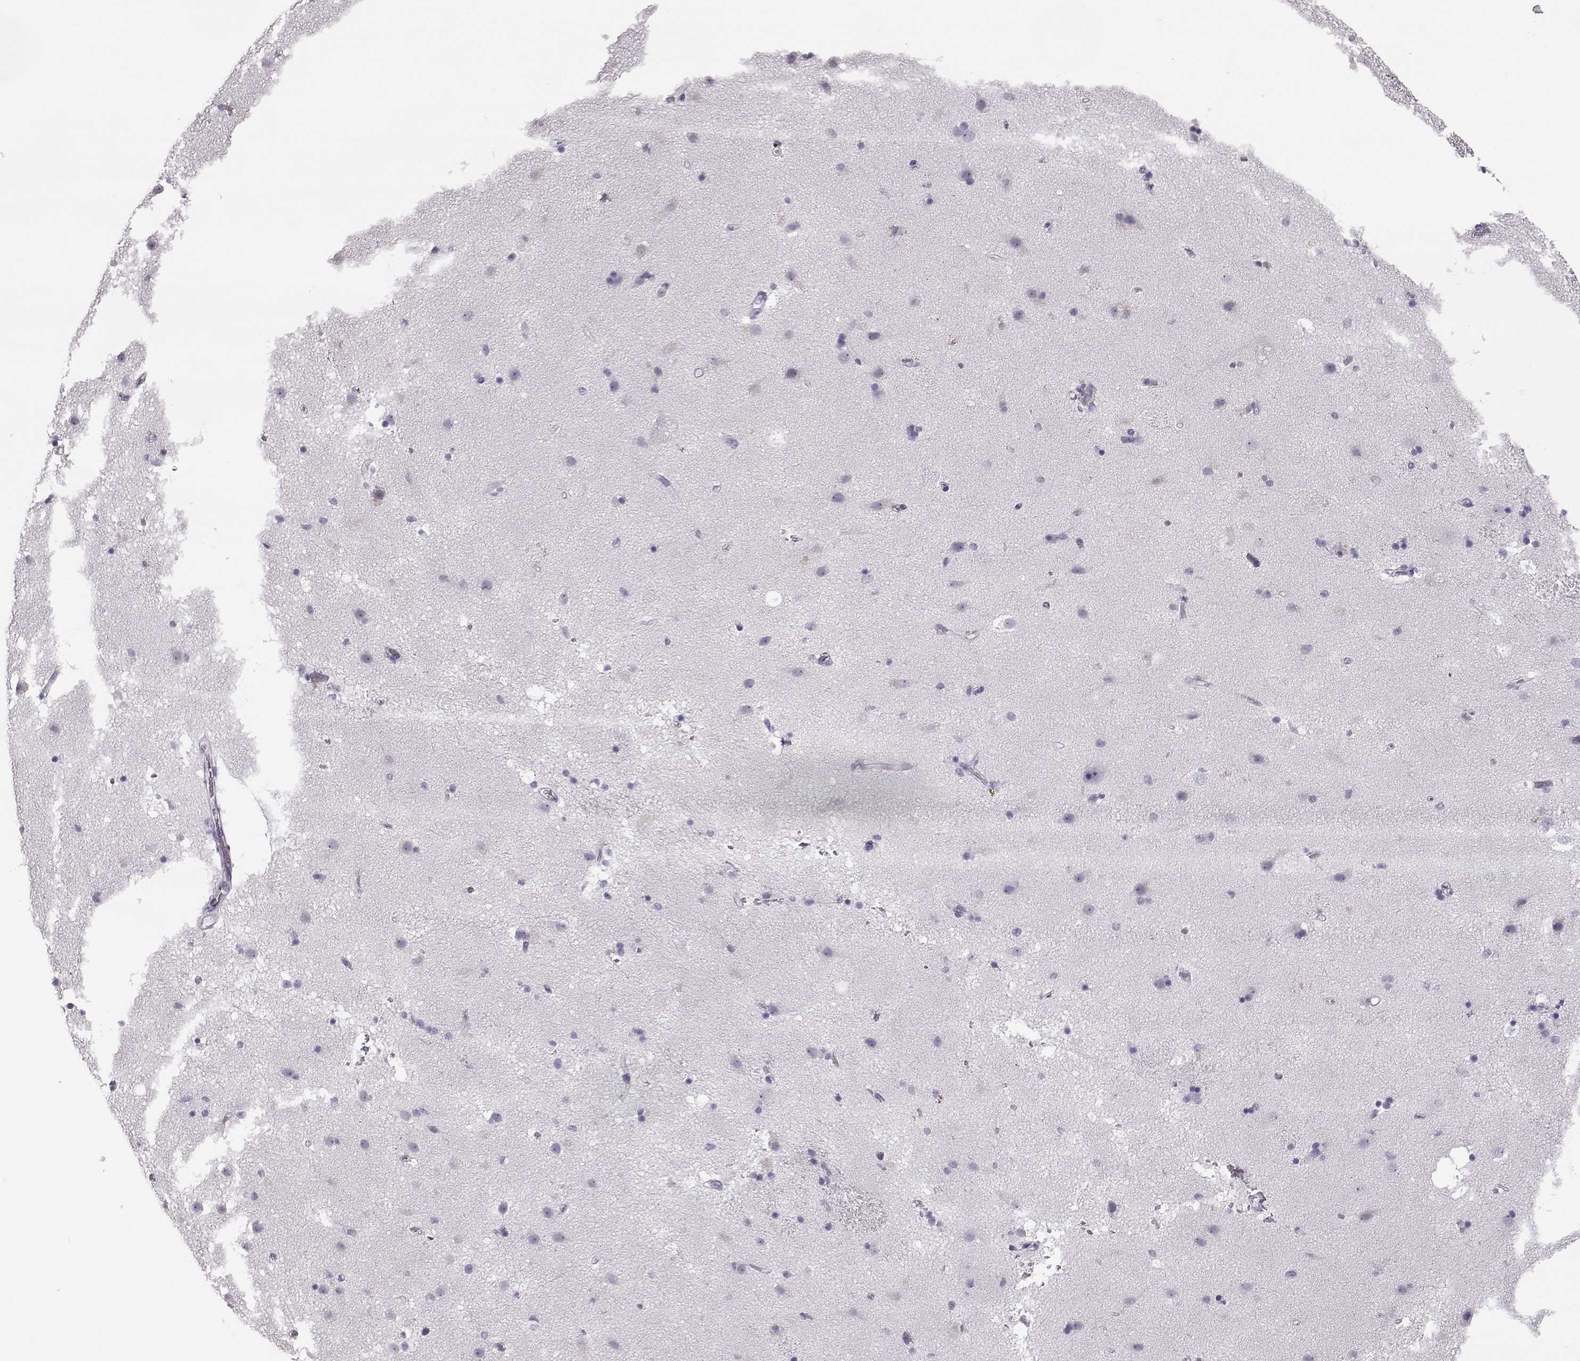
{"staining": {"intensity": "negative", "quantity": "none", "location": "none"}, "tissue": "caudate", "cell_type": "Glial cells", "image_type": "normal", "snomed": [{"axis": "morphology", "description": "Normal tissue, NOS"}, {"axis": "topography", "description": "Lateral ventricle wall"}], "caption": "Protein analysis of normal caudate exhibits no significant expression in glial cells. (DAB (3,3'-diaminobenzidine) immunohistochemistry, high magnification).", "gene": "BFSP2", "patient": {"sex": "female", "age": 71}}